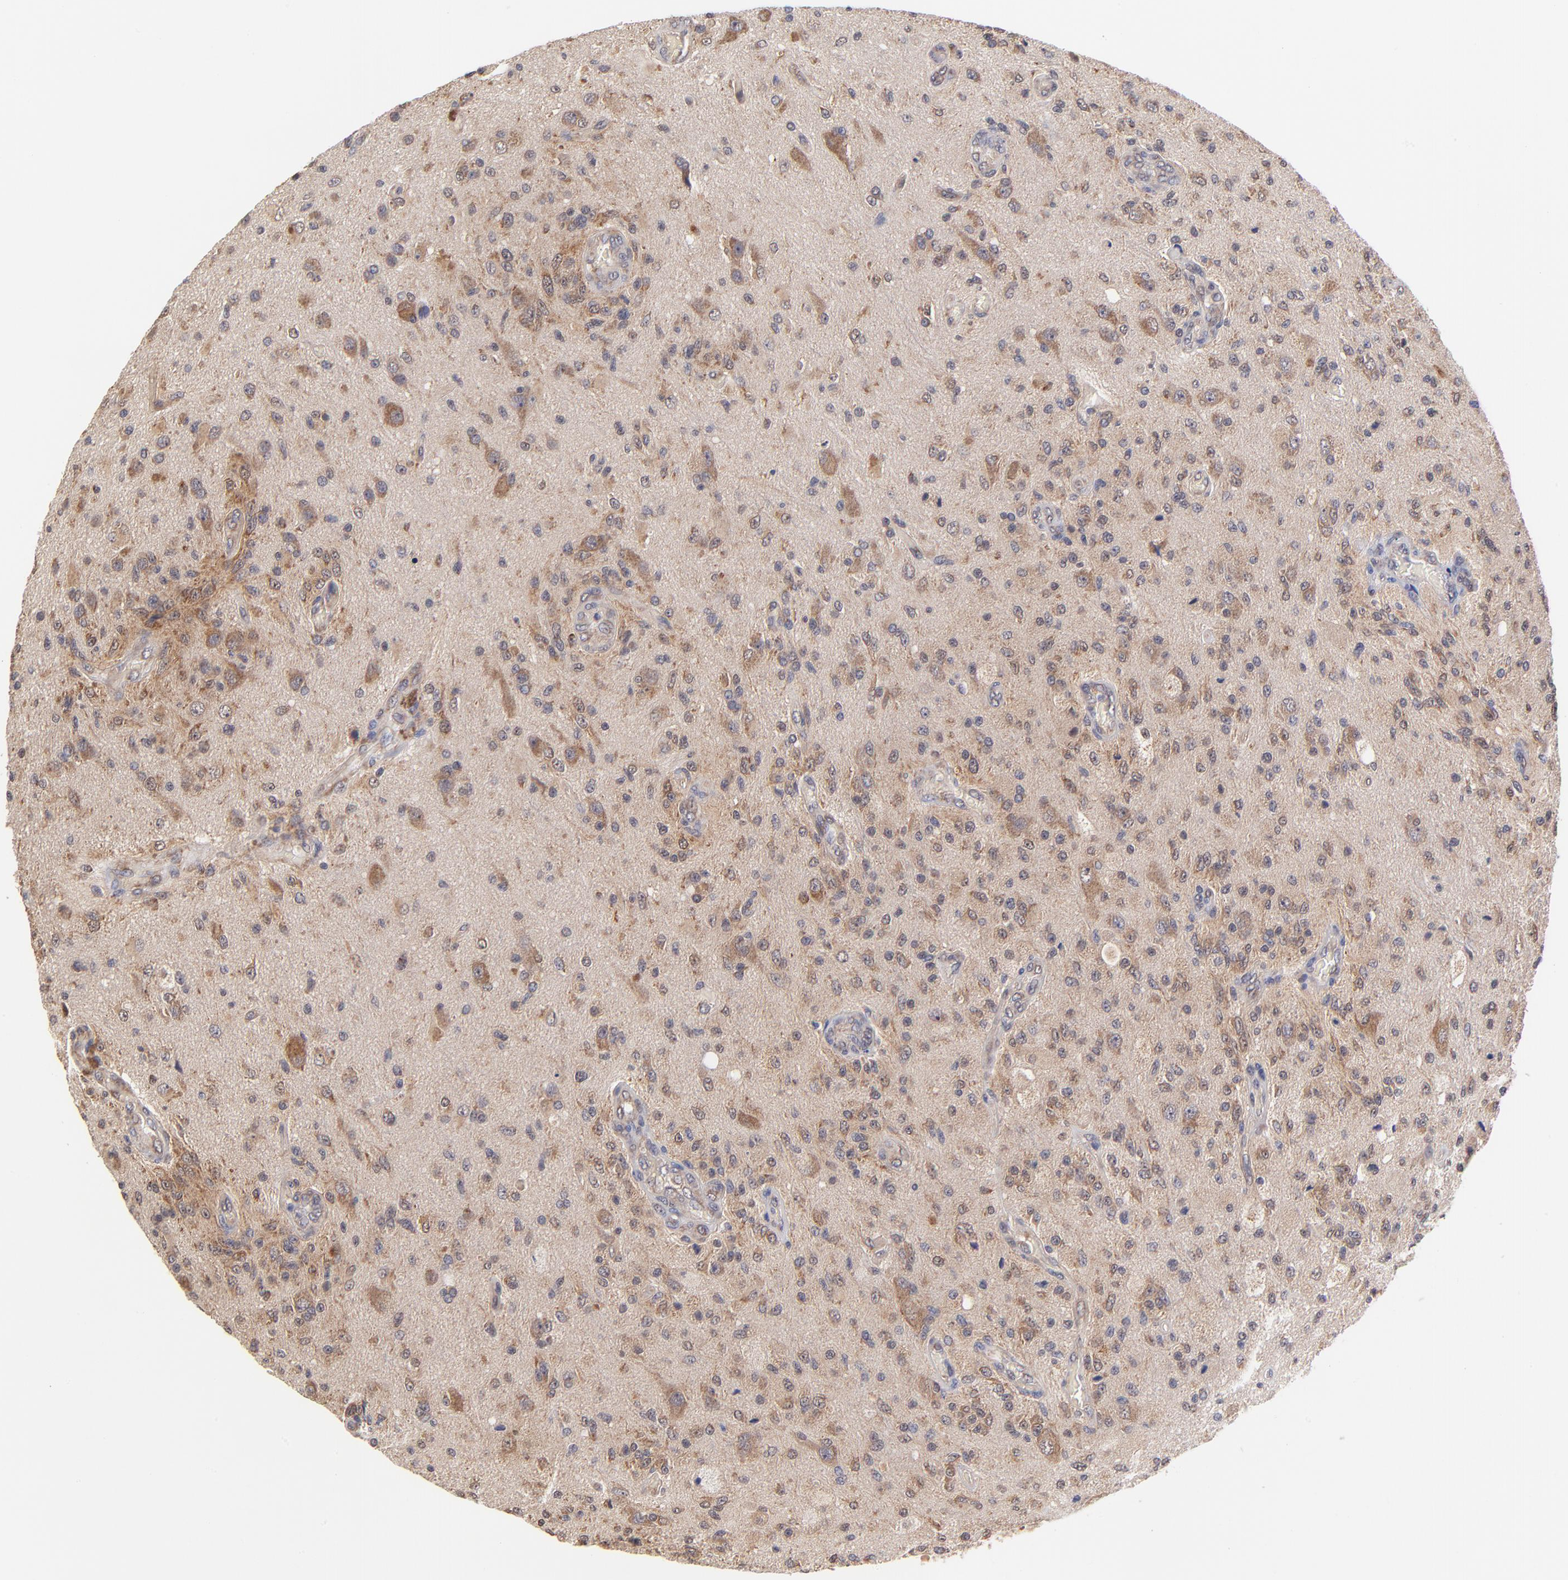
{"staining": {"intensity": "strong", "quantity": ">75%", "location": "cytoplasmic/membranous"}, "tissue": "glioma", "cell_type": "Tumor cells", "image_type": "cancer", "snomed": [{"axis": "morphology", "description": "Normal tissue, NOS"}, {"axis": "morphology", "description": "Glioma, malignant, High grade"}, {"axis": "topography", "description": "Cerebral cortex"}], "caption": "This is a micrograph of immunohistochemistry staining of glioma, which shows strong expression in the cytoplasmic/membranous of tumor cells.", "gene": "UBE2H", "patient": {"sex": "male", "age": 77}}